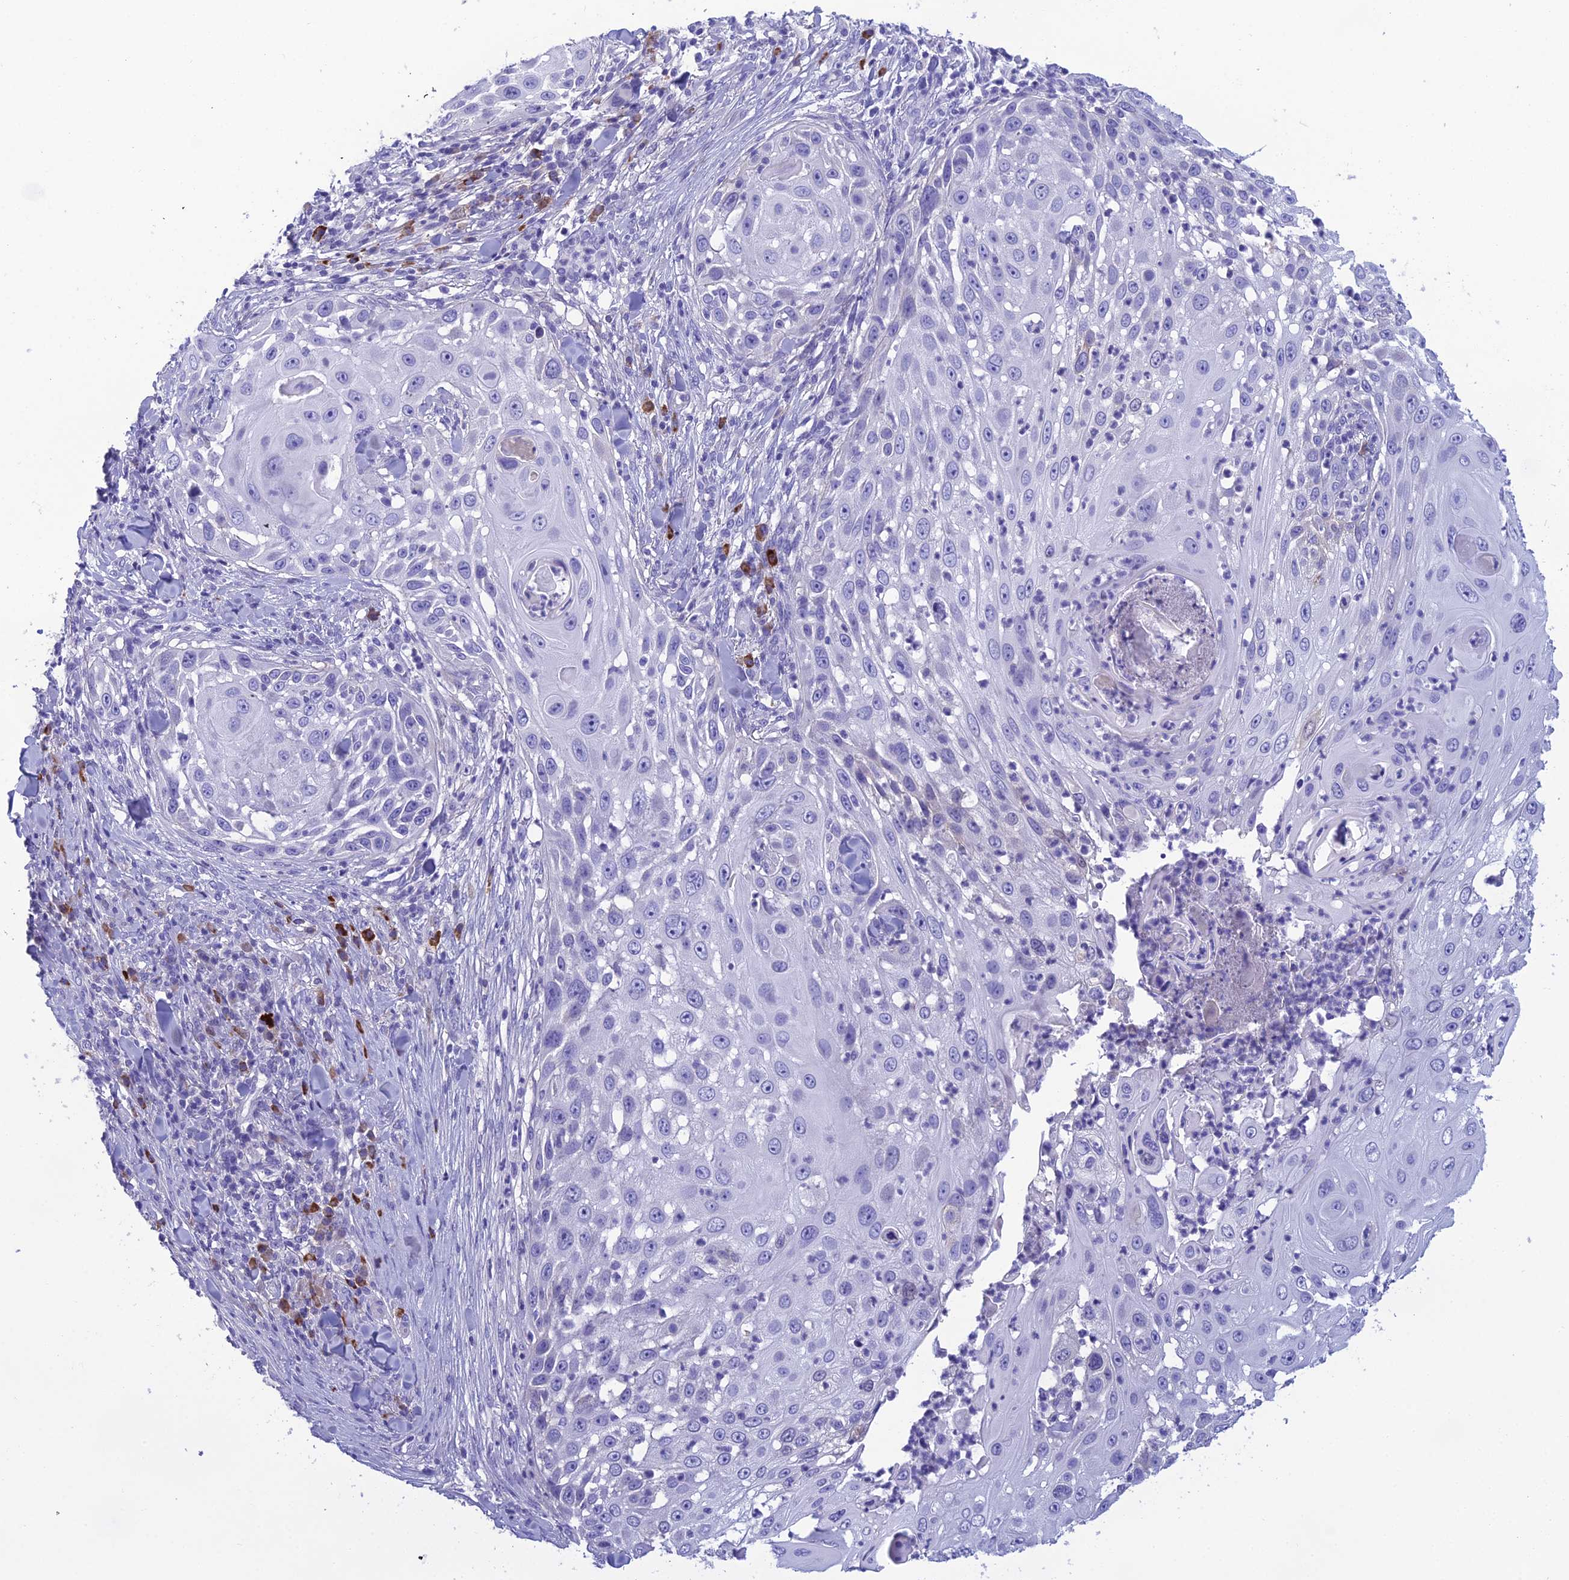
{"staining": {"intensity": "negative", "quantity": "none", "location": "none"}, "tissue": "skin cancer", "cell_type": "Tumor cells", "image_type": "cancer", "snomed": [{"axis": "morphology", "description": "Squamous cell carcinoma, NOS"}, {"axis": "topography", "description": "Skin"}], "caption": "This is a micrograph of IHC staining of skin squamous cell carcinoma, which shows no expression in tumor cells.", "gene": "CRB2", "patient": {"sex": "female", "age": 44}}